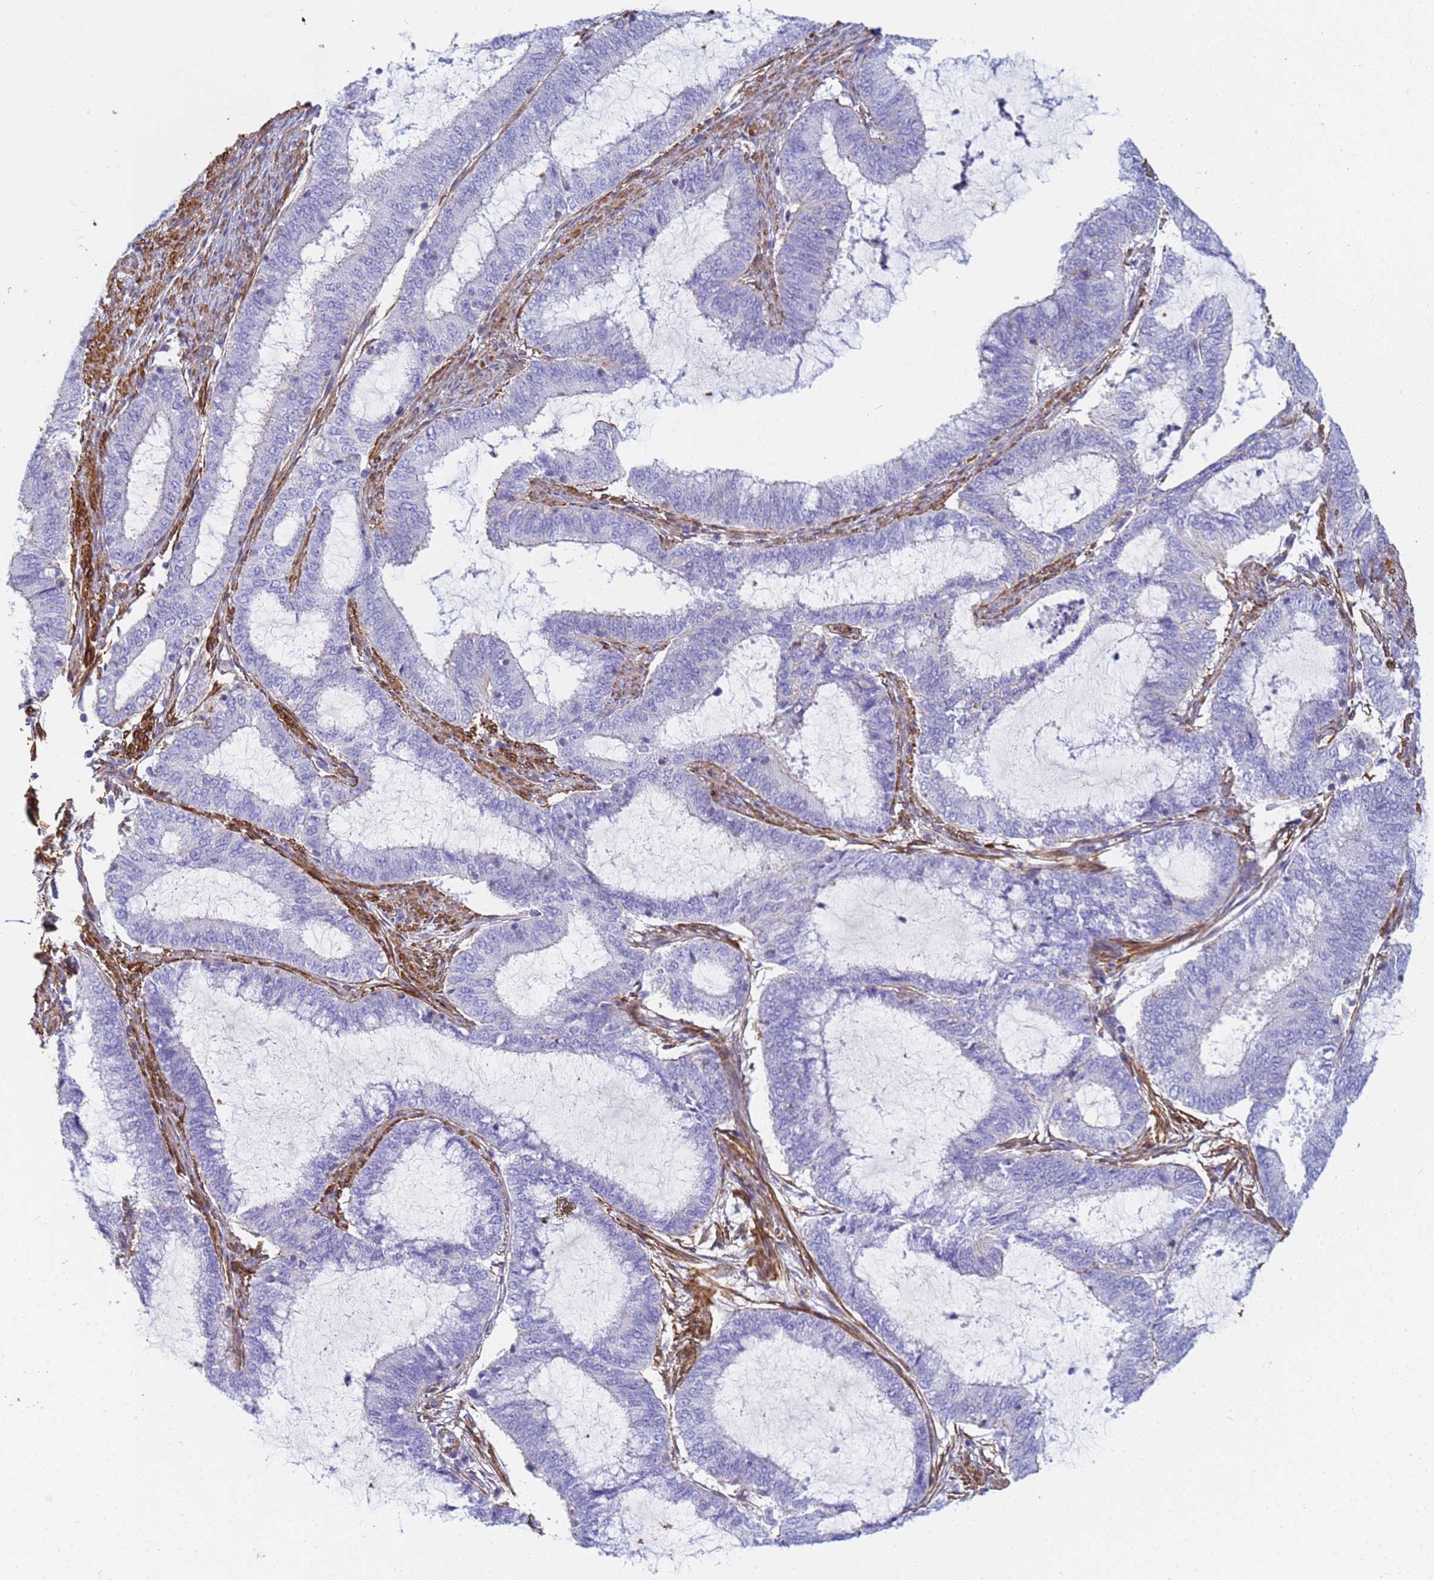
{"staining": {"intensity": "negative", "quantity": "none", "location": "none"}, "tissue": "endometrial cancer", "cell_type": "Tumor cells", "image_type": "cancer", "snomed": [{"axis": "morphology", "description": "Adenocarcinoma, NOS"}, {"axis": "topography", "description": "Endometrium"}], "caption": "An immunohistochemistry (IHC) image of endometrial cancer (adenocarcinoma) is shown. There is no staining in tumor cells of endometrial cancer (adenocarcinoma).", "gene": "TPM1", "patient": {"sex": "female", "age": 51}}